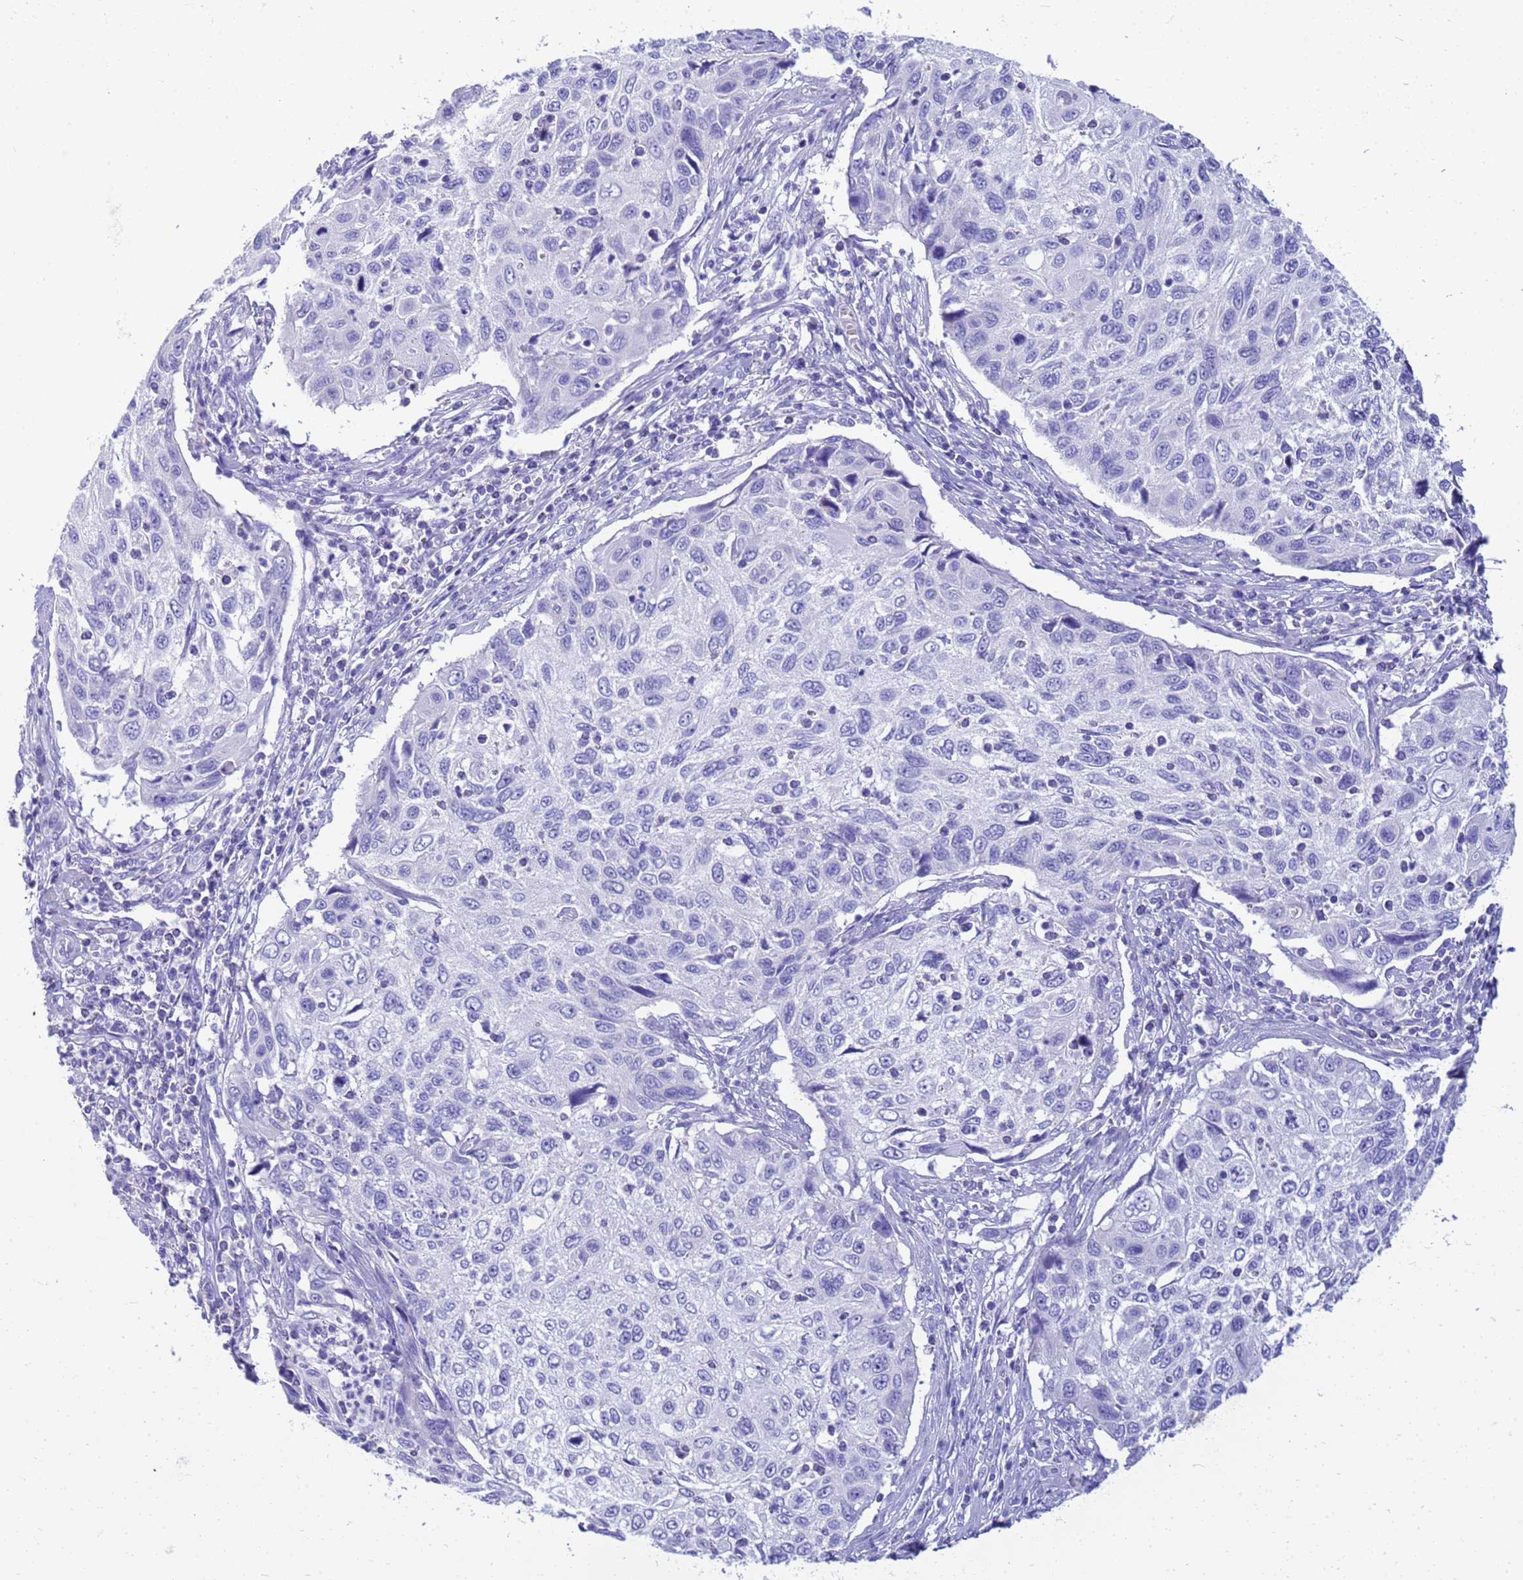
{"staining": {"intensity": "negative", "quantity": "none", "location": "none"}, "tissue": "cervical cancer", "cell_type": "Tumor cells", "image_type": "cancer", "snomed": [{"axis": "morphology", "description": "Squamous cell carcinoma, NOS"}, {"axis": "topography", "description": "Cervix"}], "caption": "The immunohistochemistry (IHC) photomicrograph has no significant staining in tumor cells of cervical cancer tissue.", "gene": "SYCN", "patient": {"sex": "female", "age": 70}}